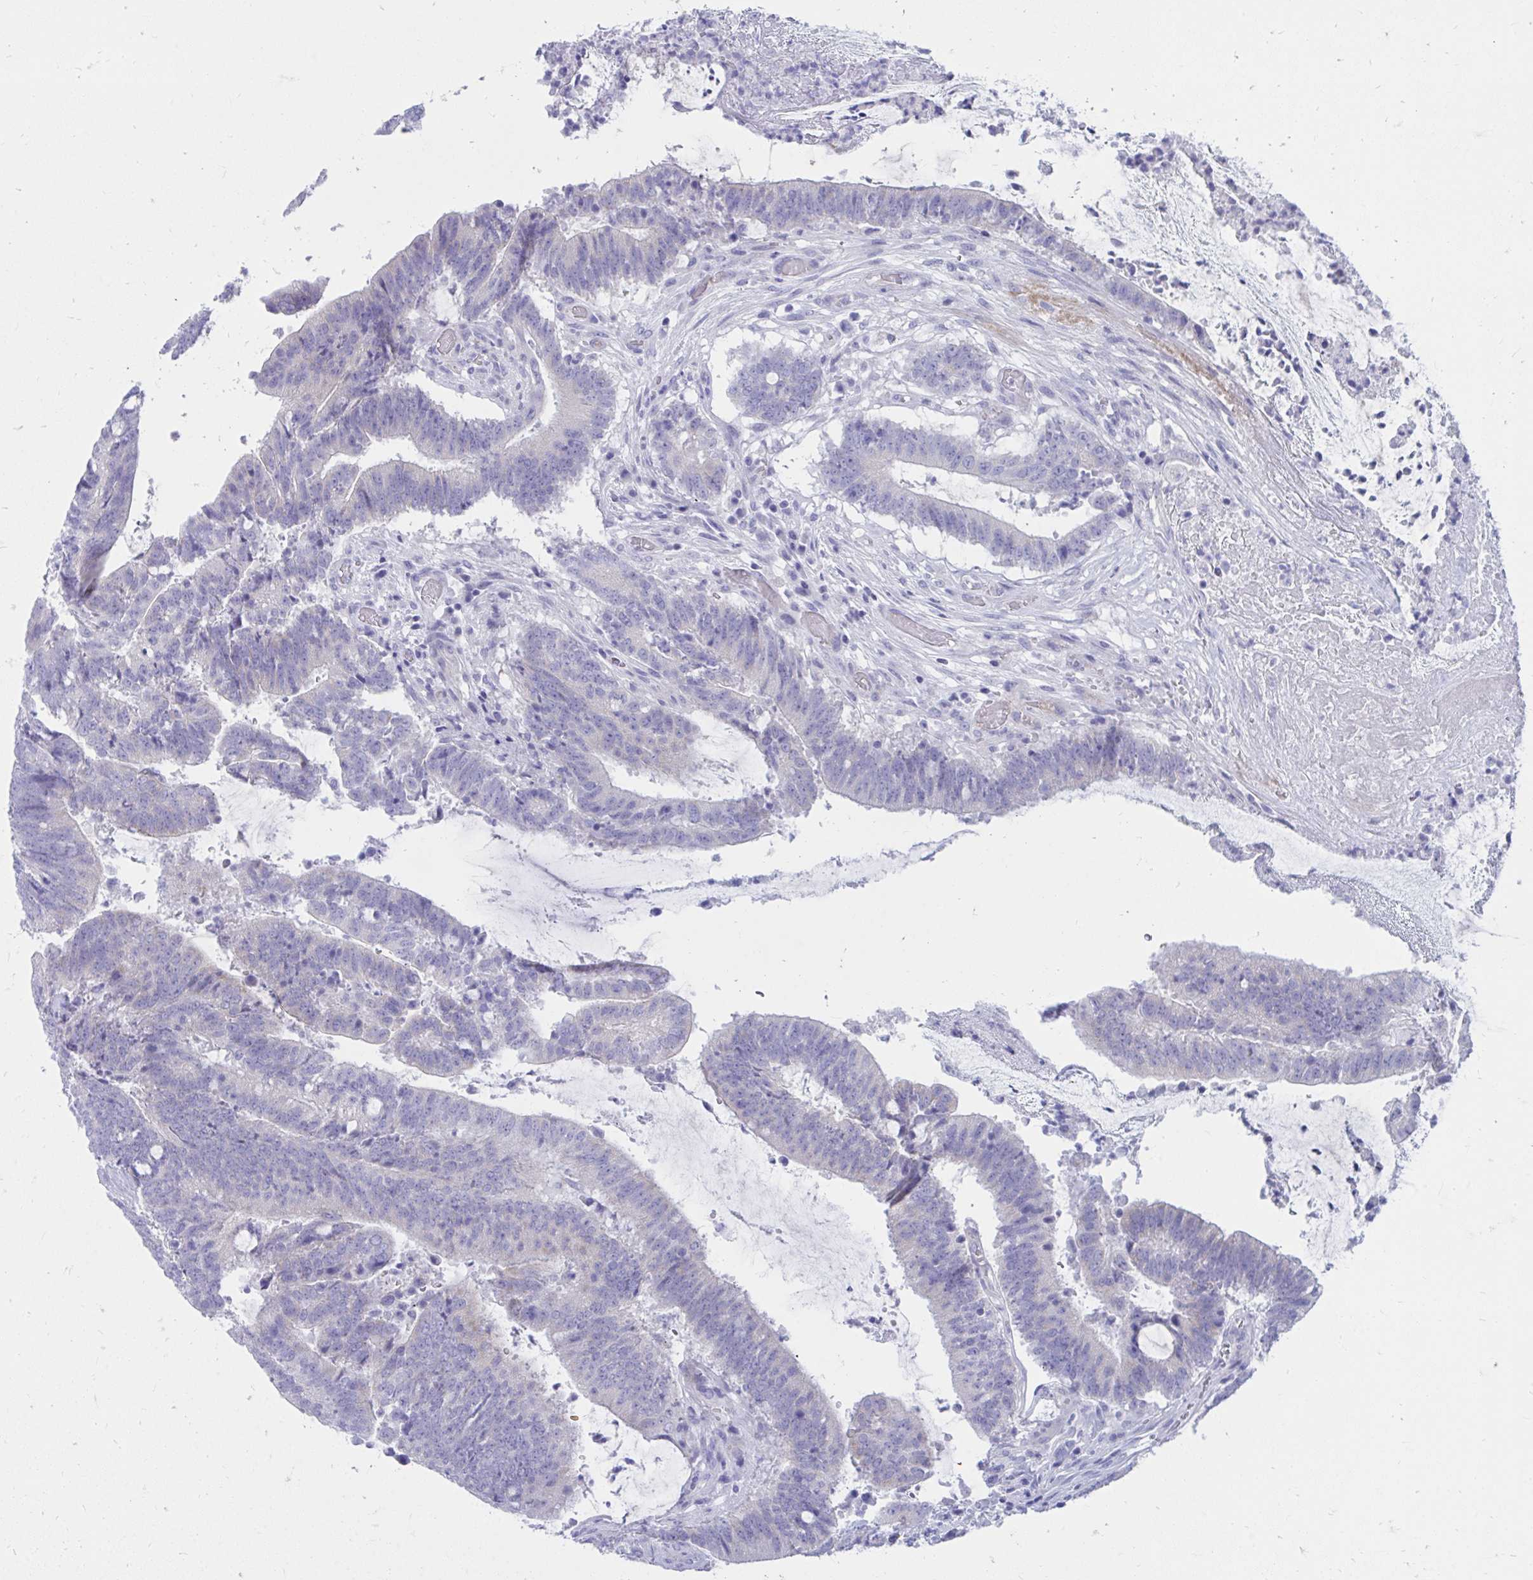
{"staining": {"intensity": "negative", "quantity": "none", "location": "none"}, "tissue": "colorectal cancer", "cell_type": "Tumor cells", "image_type": "cancer", "snomed": [{"axis": "morphology", "description": "Adenocarcinoma, NOS"}, {"axis": "topography", "description": "Colon"}], "caption": "This is an IHC histopathology image of human adenocarcinoma (colorectal). There is no positivity in tumor cells.", "gene": "SHISA8", "patient": {"sex": "female", "age": 43}}